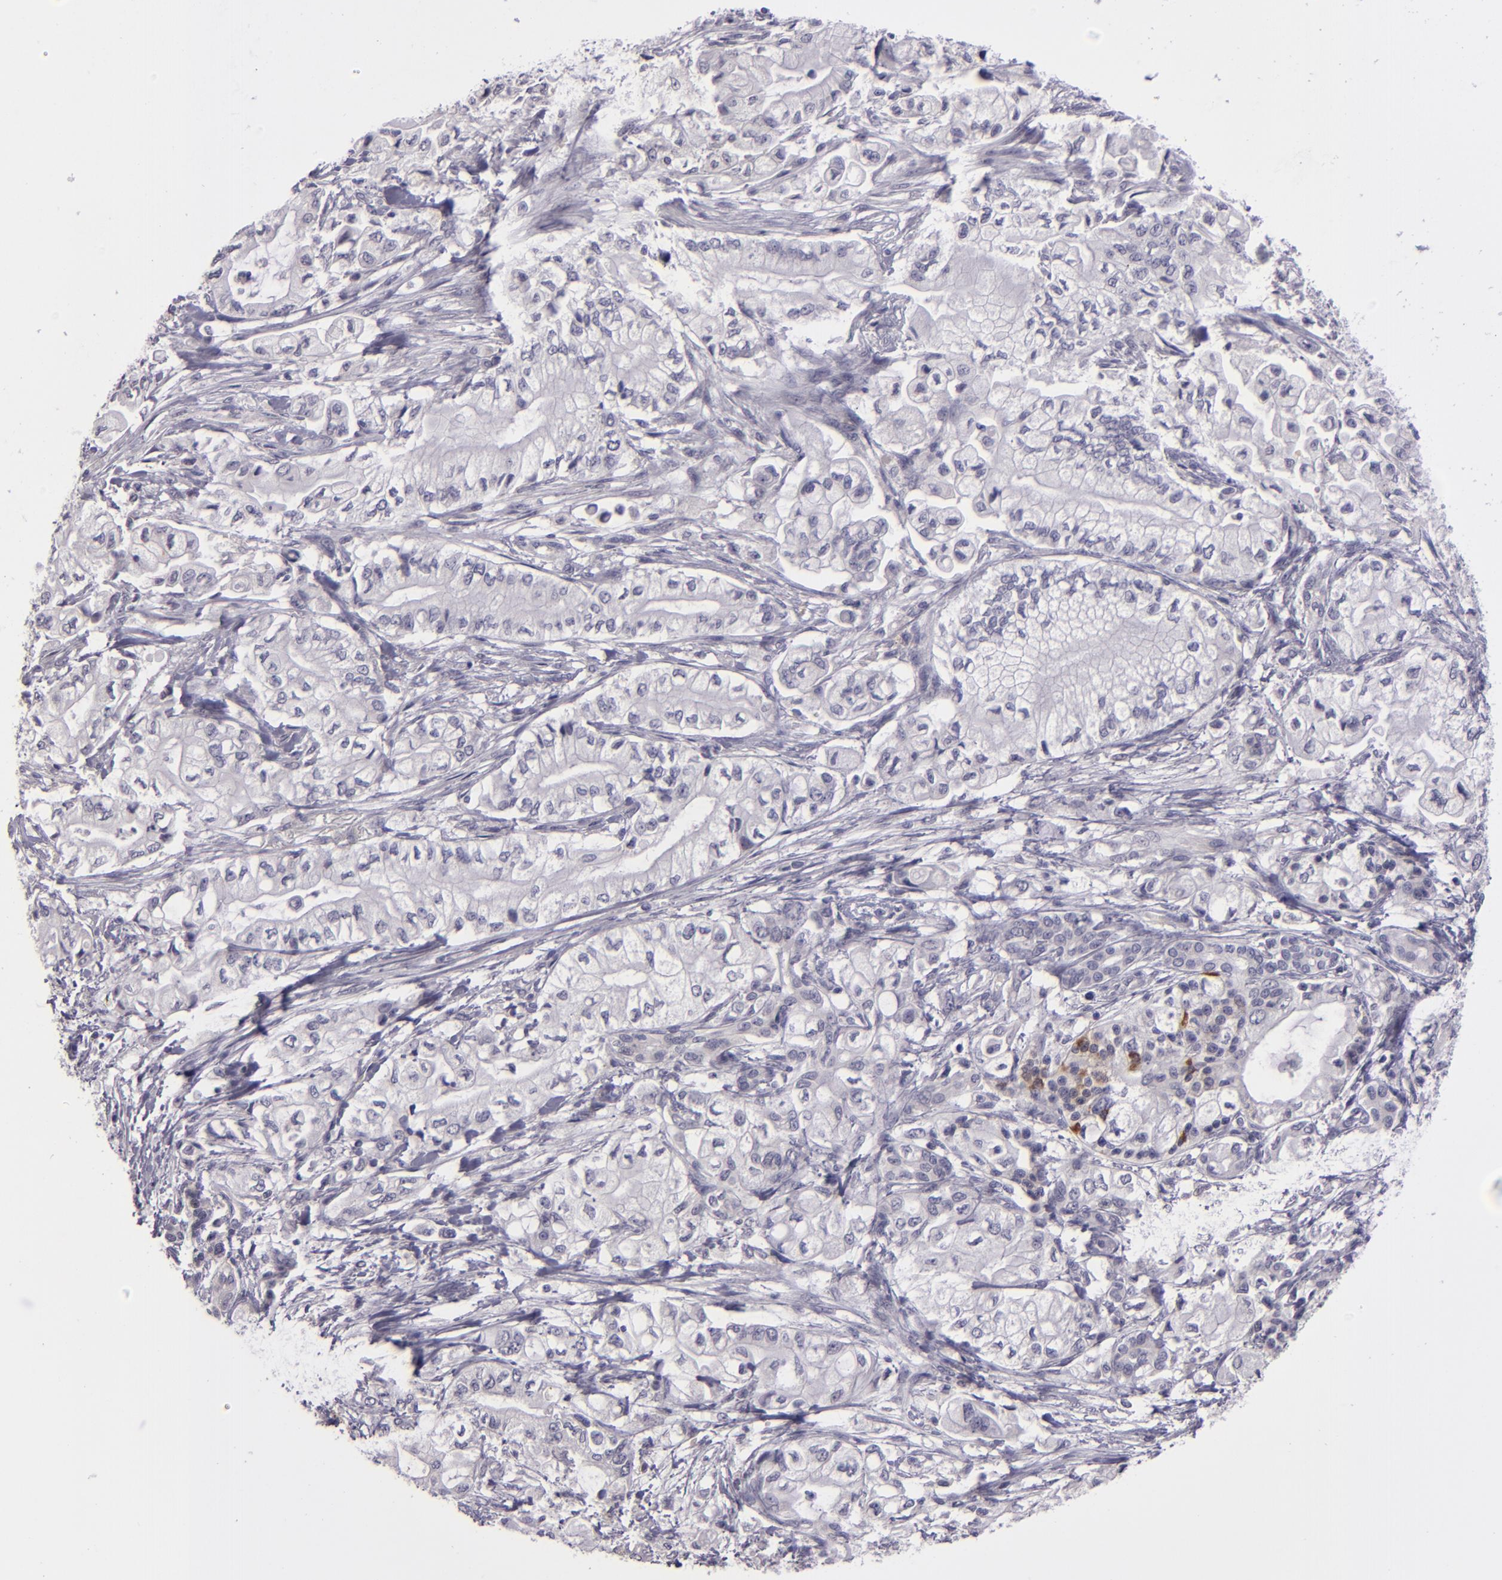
{"staining": {"intensity": "negative", "quantity": "none", "location": "none"}, "tissue": "pancreatic cancer", "cell_type": "Tumor cells", "image_type": "cancer", "snomed": [{"axis": "morphology", "description": "Adenocarcinoma, NOS"}, {"axis": "topography", "description": "Pancreas"}], "caption": "The micrograph displays no staining of tumor cells in pancreatic cancer (adenocarcinoma).", "gene": "SNCB", "patient": {"sex": "male", "age": 79}}